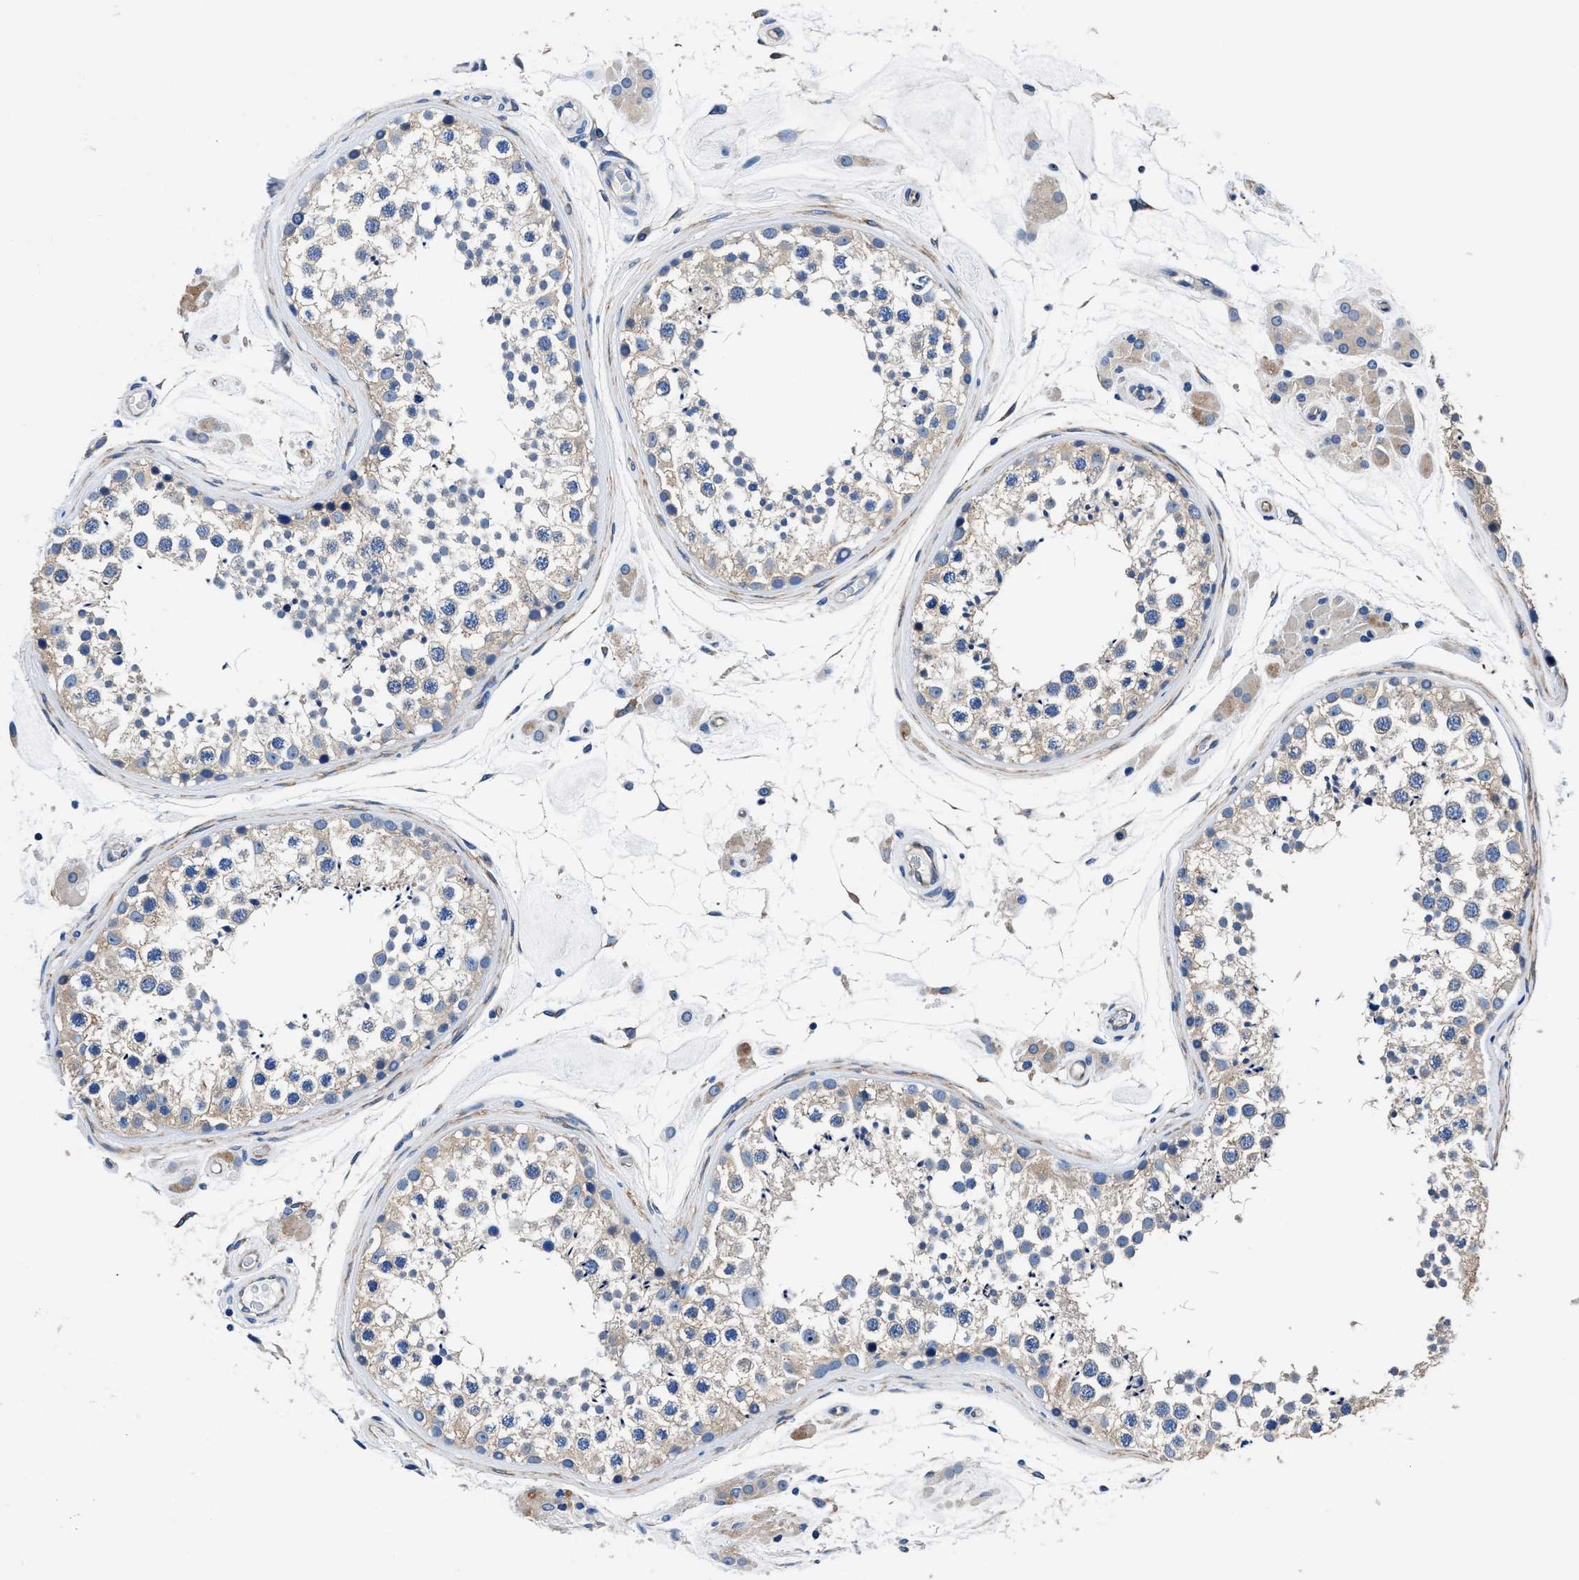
{"staining": {"intensity": "weak", "quantity": ">75%", "location": "cytoplasmic/membranous"}, "tissue": "testis", "cell_type": "Cells in seminiferous ducts", "image_type": "normal", "snomed": [{"axis": "morphology", "description": "Normal tissue, NOS"}, {"axis": "topography", "description": "Testis"}], "caption": "About >75% of cells in seminiferous ducts in unremarkable testis demonstrate weak cytoplasmic/membranous protein positivity as visualized by brown immunohistochemical staining.", "gene": "NEU1", "patient": {"sex": "male", "age": 46}}